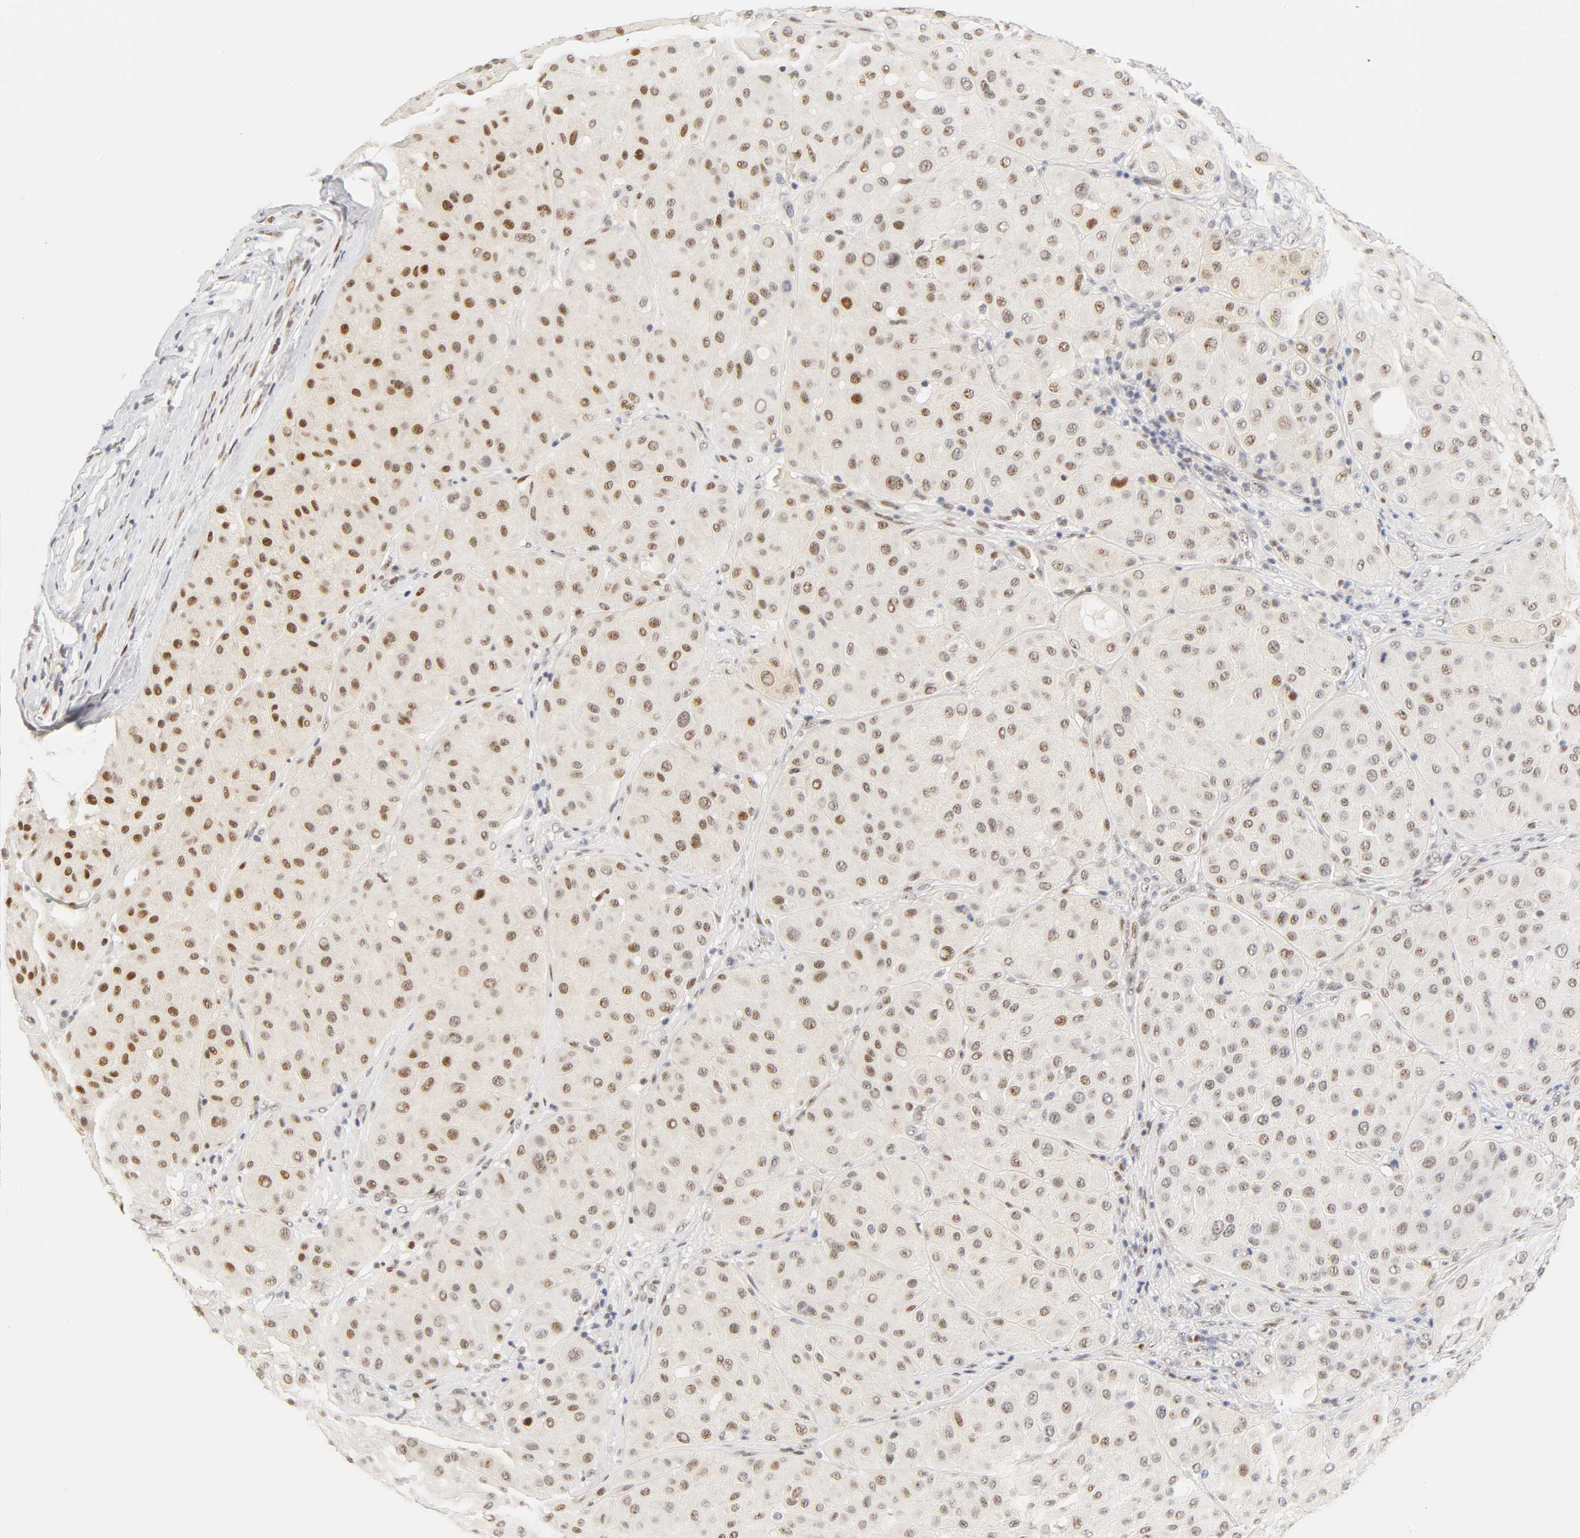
{"staining": {"intensity": "moderate", "quantity": ">75%", "location": "nuclear"}, "tissue": "melanoma", "cell_type": "Tumor cells", "image_type": "cancer", "snomed": [{"axis": "morphology", "description": "Normal tissue, NOS"}, {"axis": "morphology", "description": "Malignant melanoma, Metastatic site"}, {"axis": "topography", "description": "Skin"}], "caption": "Immunohistochemical staining of melanoma shows moderate nuclear protein positivity in about >75% of tumor cells.", "gene": "MNAT1", "patient": {"sex": "male", "age": 41}}